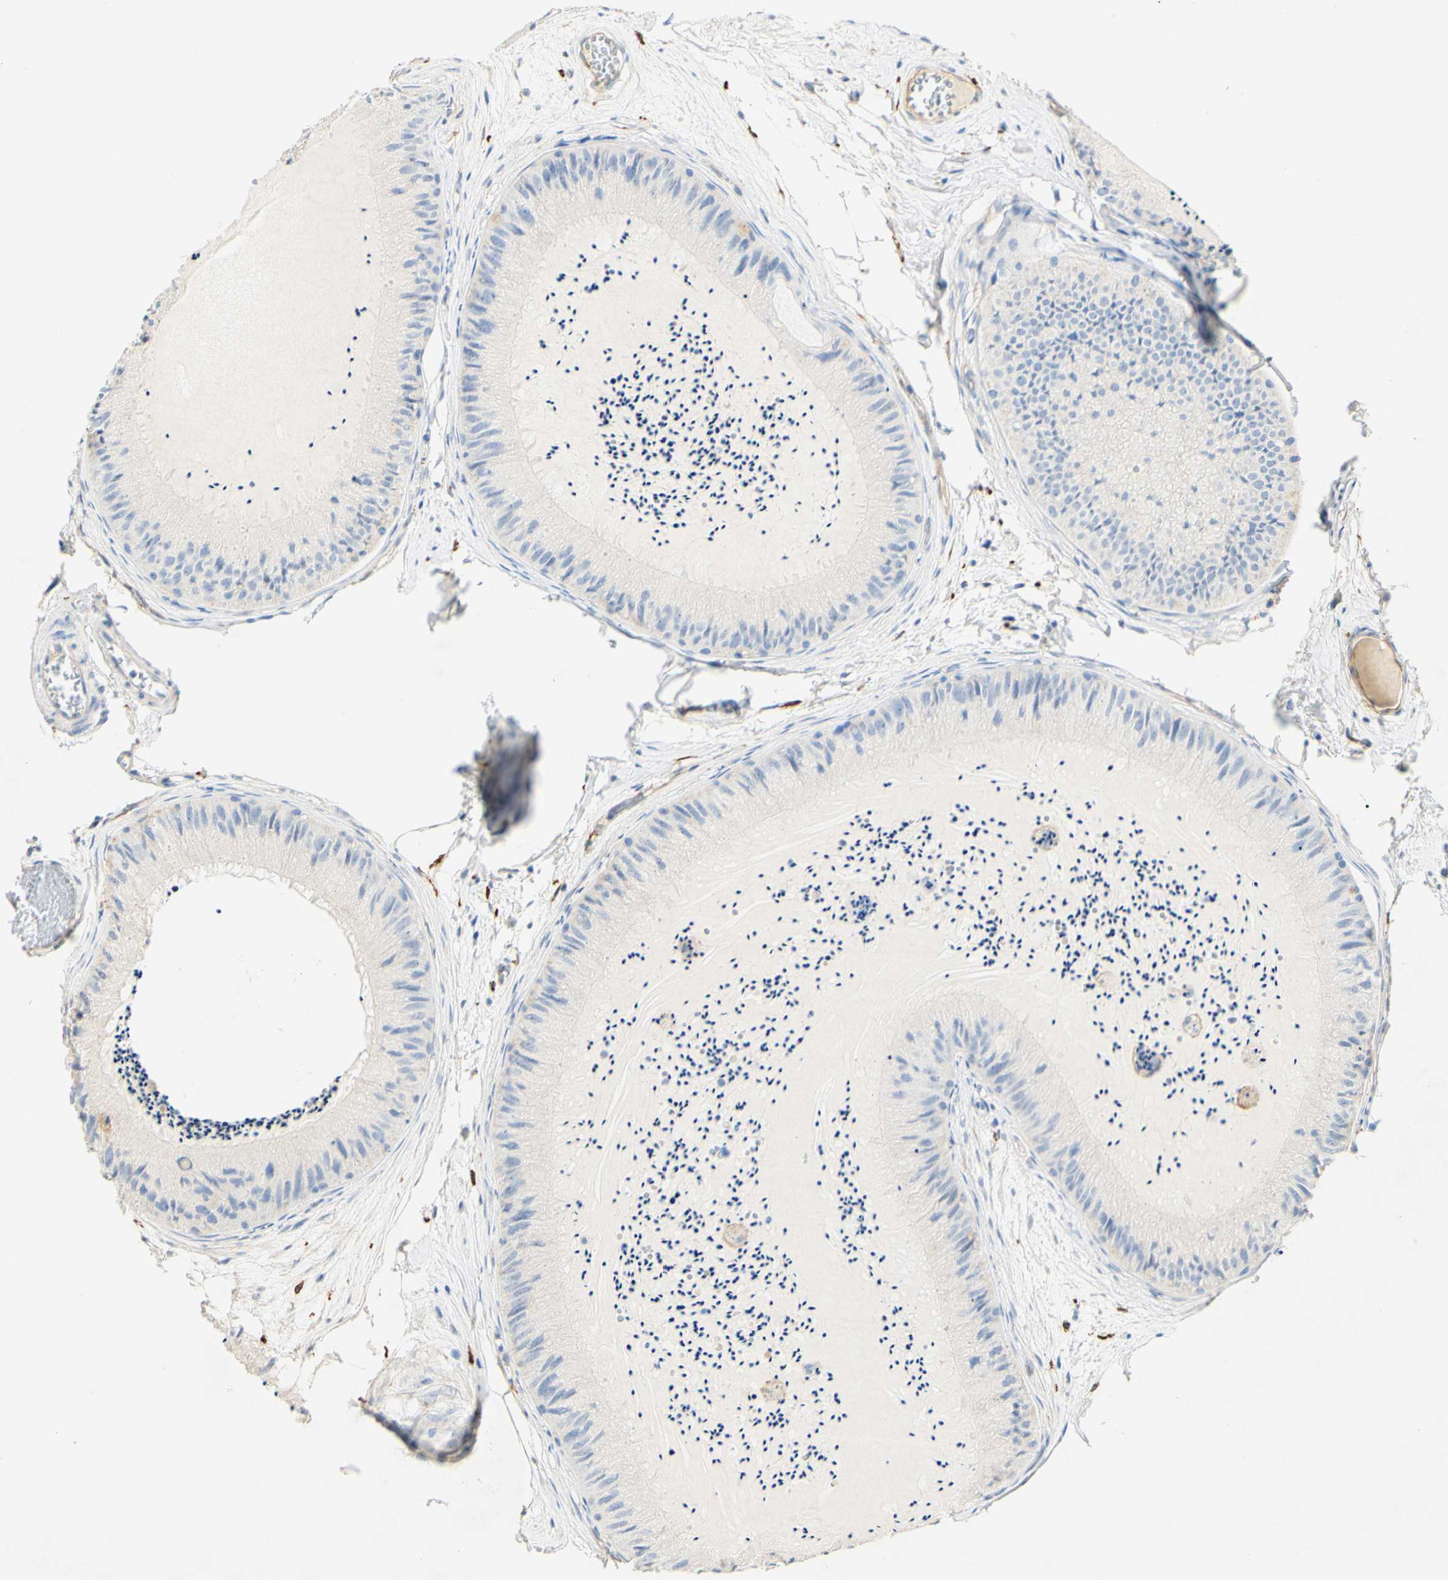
{"staining": {"intensity": "negative", "quantity": "none", "location": "none"}, "tissue": "epididymis", "cell_type": "Glandular cells", "image_type": "normal", "snomed": [{"axis": "morphology", "description": "Normal tissue, NOS"}, {"axis": "topography", "description": "Epididymis"}], "caption": "The histopathology image exhibits no staining of glandular cells in benign epididymis.", "gene": "FCGRT", "patient": {"sex": "male", "age": 31}}